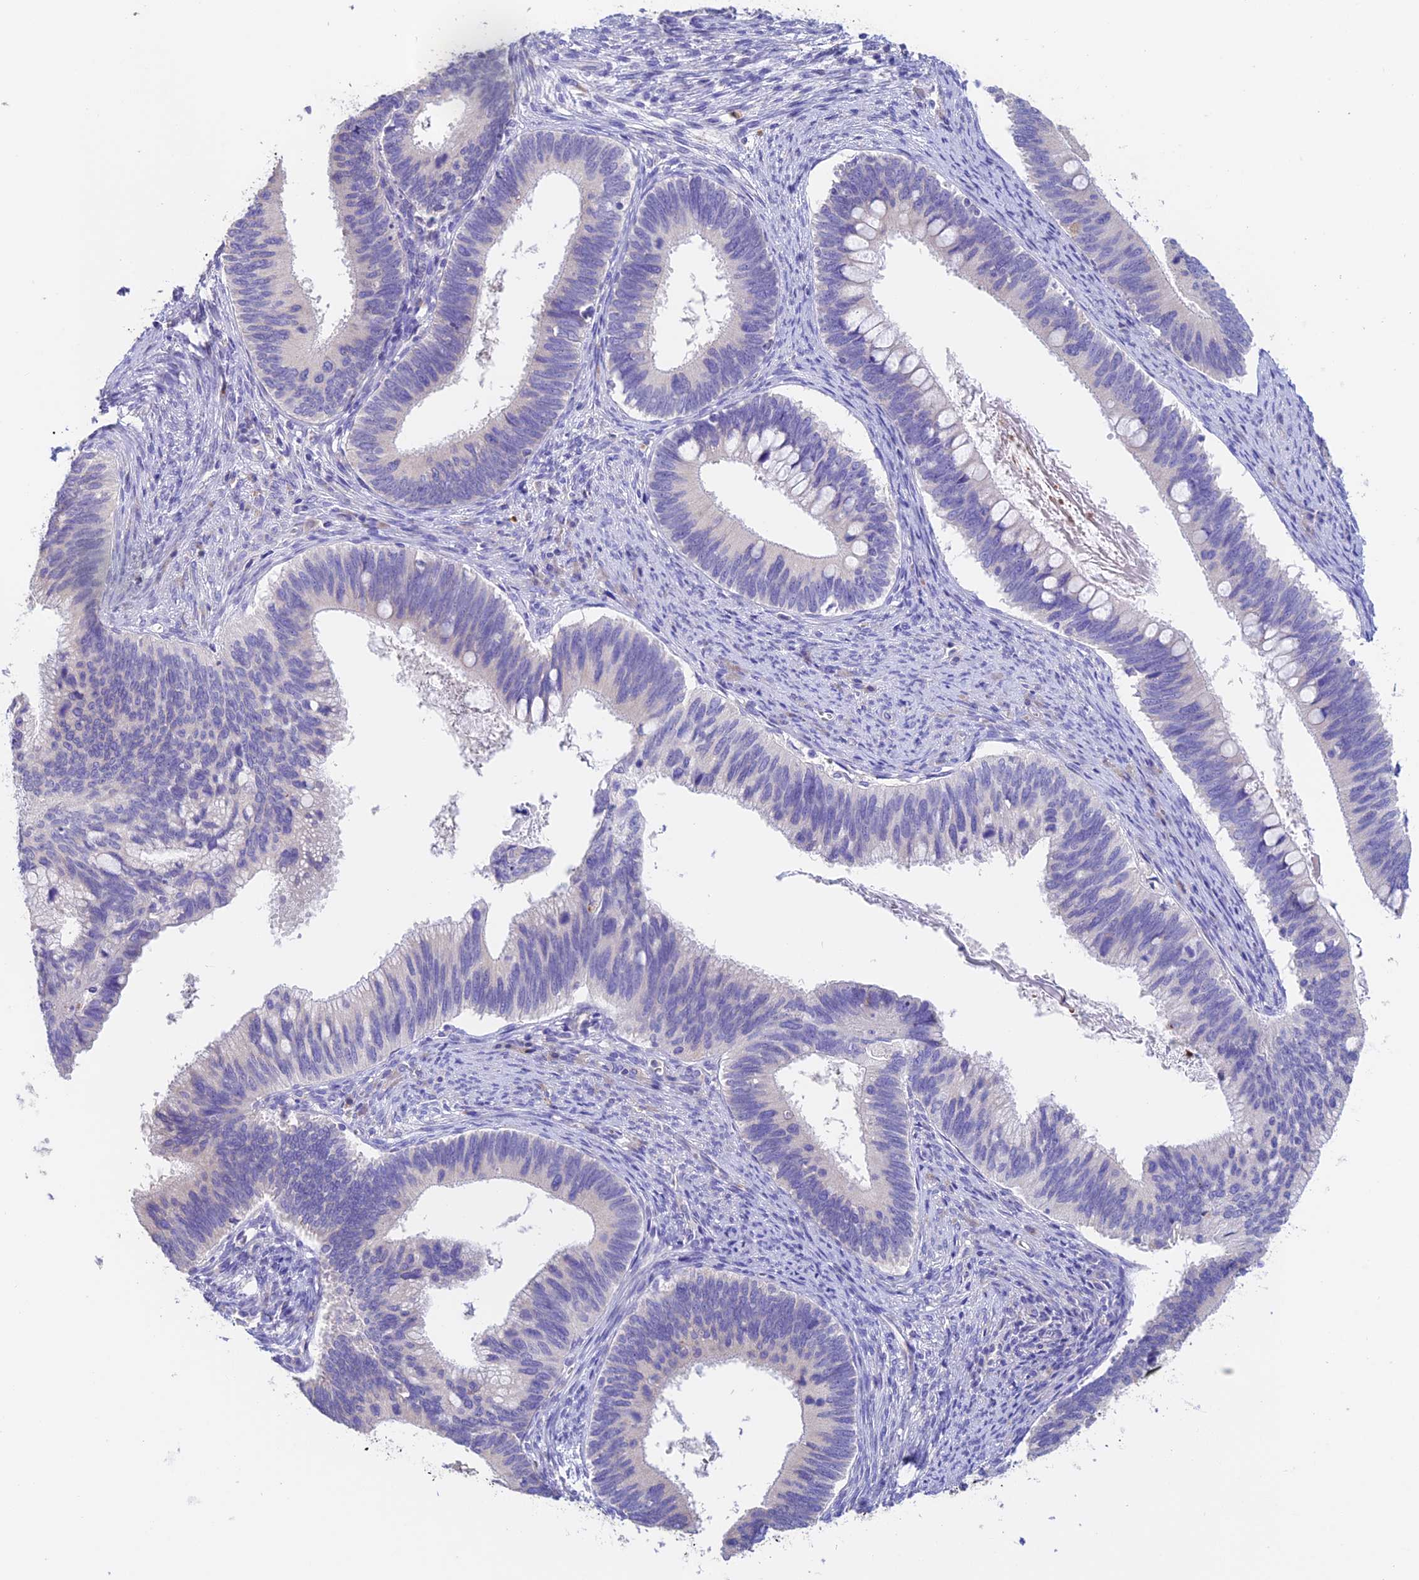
{"staining": {"intensity": "negative", "quantity": "none", "location": "none"}, "tissue": "cervical cancer", "cell_type": "Tumor cells", "image_type": "cancer", "snomed": [{"axis": "morphology", "description": "Adenocarcinoma, NOS"}, {"axis": "topography", "description": "Cervix"}], "caption": "Immunohistochemistry micrograph of neoplastic tissue: cervical cancer stained with DAB reveals no significant protein positivity in tumor cells.", "gene": "EMC3", "patient": {"sex": "female", "age": 42}}